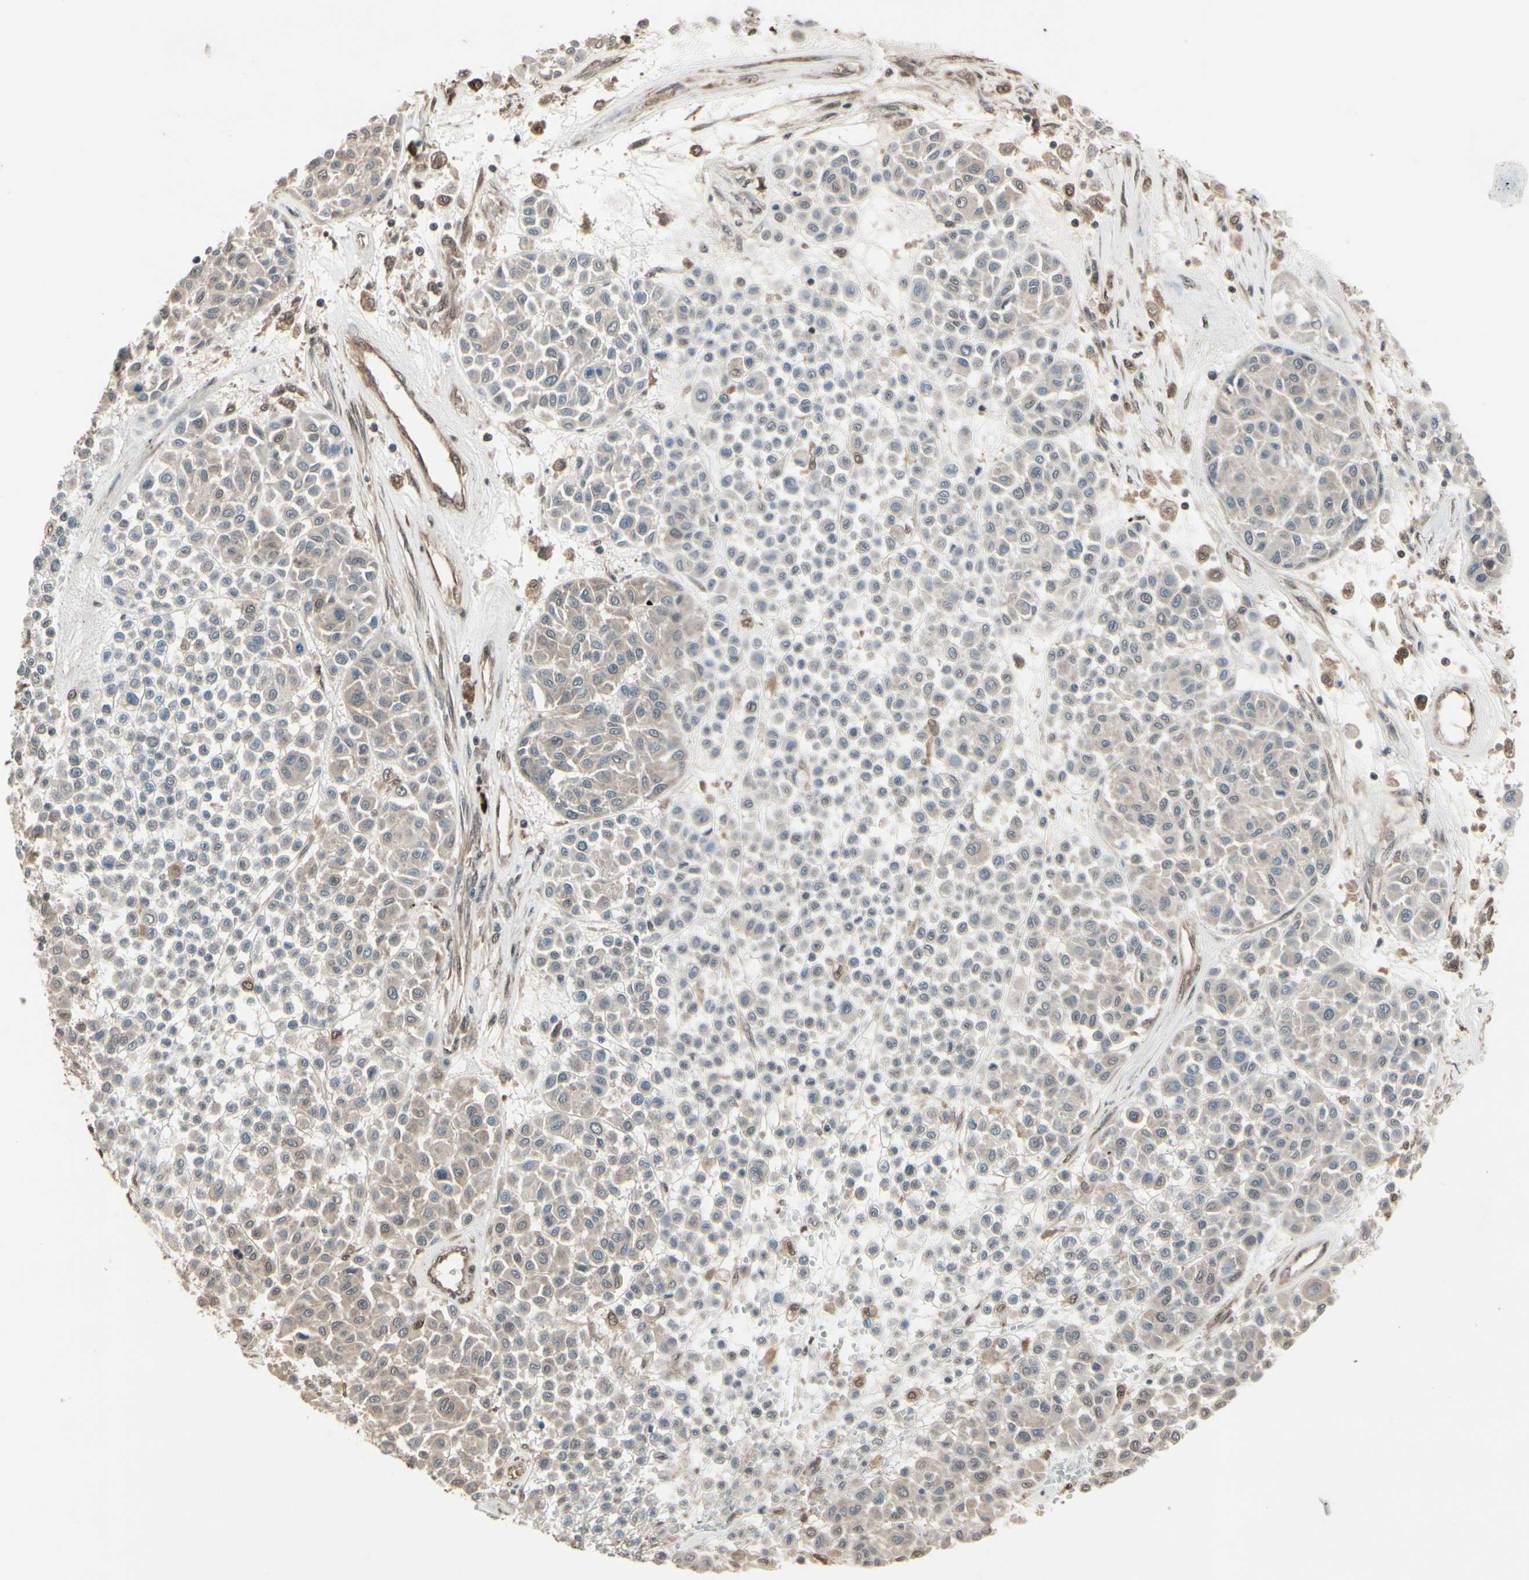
{"staining": {"intensity": "weak", "quantity": ">75%", "location": "cytoplasmic/membranous"}, "tissue": "melanoma", "cell_type": "Tumor cells", "image_type": "cancer", "snomed": [{"axis": "morphology", "description": "Malignant melanoma, Metastatic site"}, {"axis": "topography", "description": "Soft tissue"}], "caption": "High-power microscopy captured an IHC histopathology image of melanoma, revealing weak cytoplasmic/membranous positivity in approximately >75% of tumor cells.", "gene": "PNPLA7", "patient": {"sex": "male", "age": 41}}